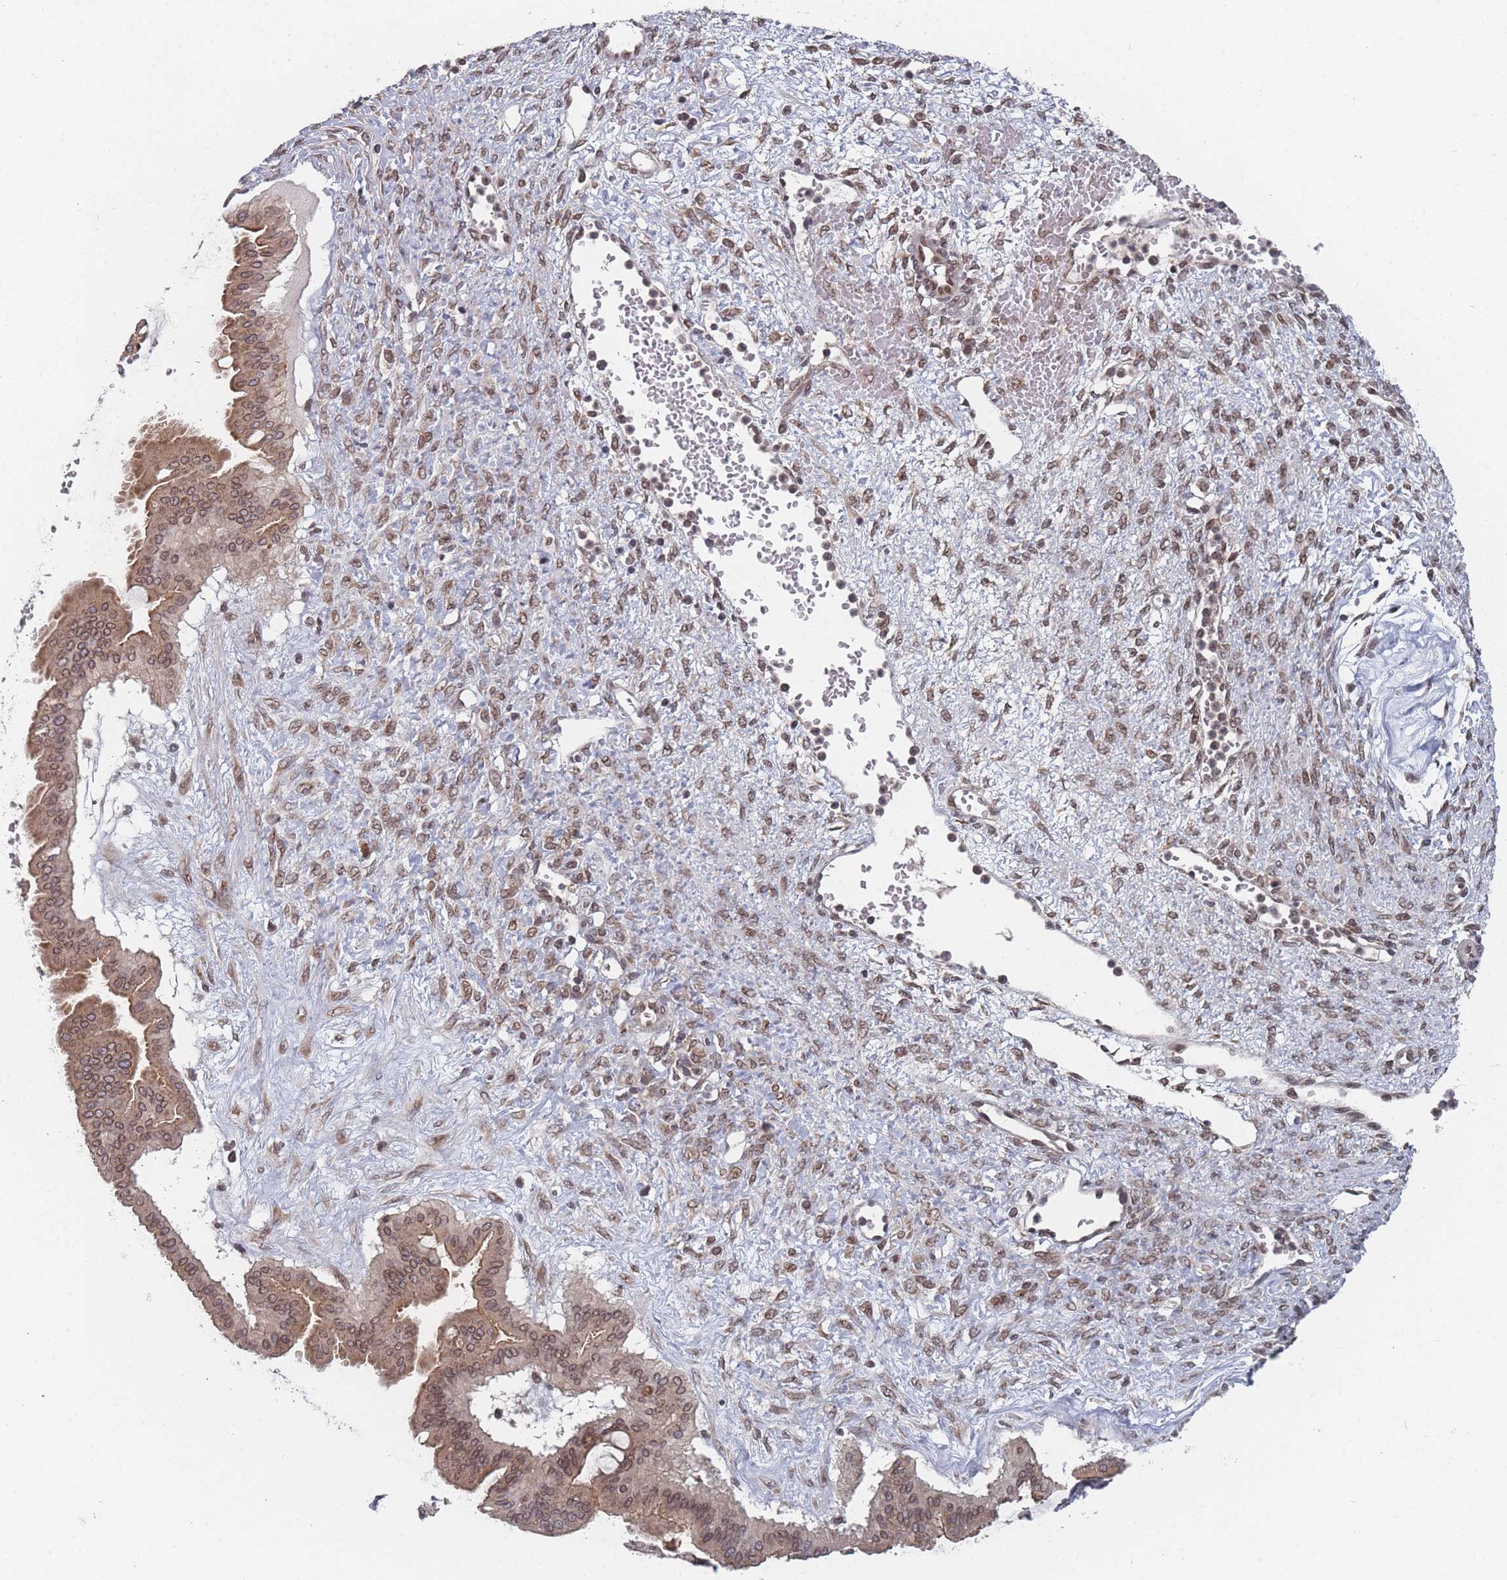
{"staining": {"intensity": "moderate", "quantity": ">75%", "location": "cytoplasmic/membranous,nuclear"}, "tissue": "ovarian cancer", "cell_type": "Tumor cells", "image_type": "cancer", "snomed": [{"axis": "morphology", "description": "Cystadenocarcinoma, mucinous, NOS"}, {"axis": "topography", "description": "Ovary"}], "caption": "DAB immunohistochemical staining of human ovarian cancer (mucinous cystadenocarcinoma) shows moderate cytoplasmic/membranous and nuclear protein positivity in about >75% of tumor cells.", "gene": "TBC1D25", "patient": {"sex": "female", "age": 73}}